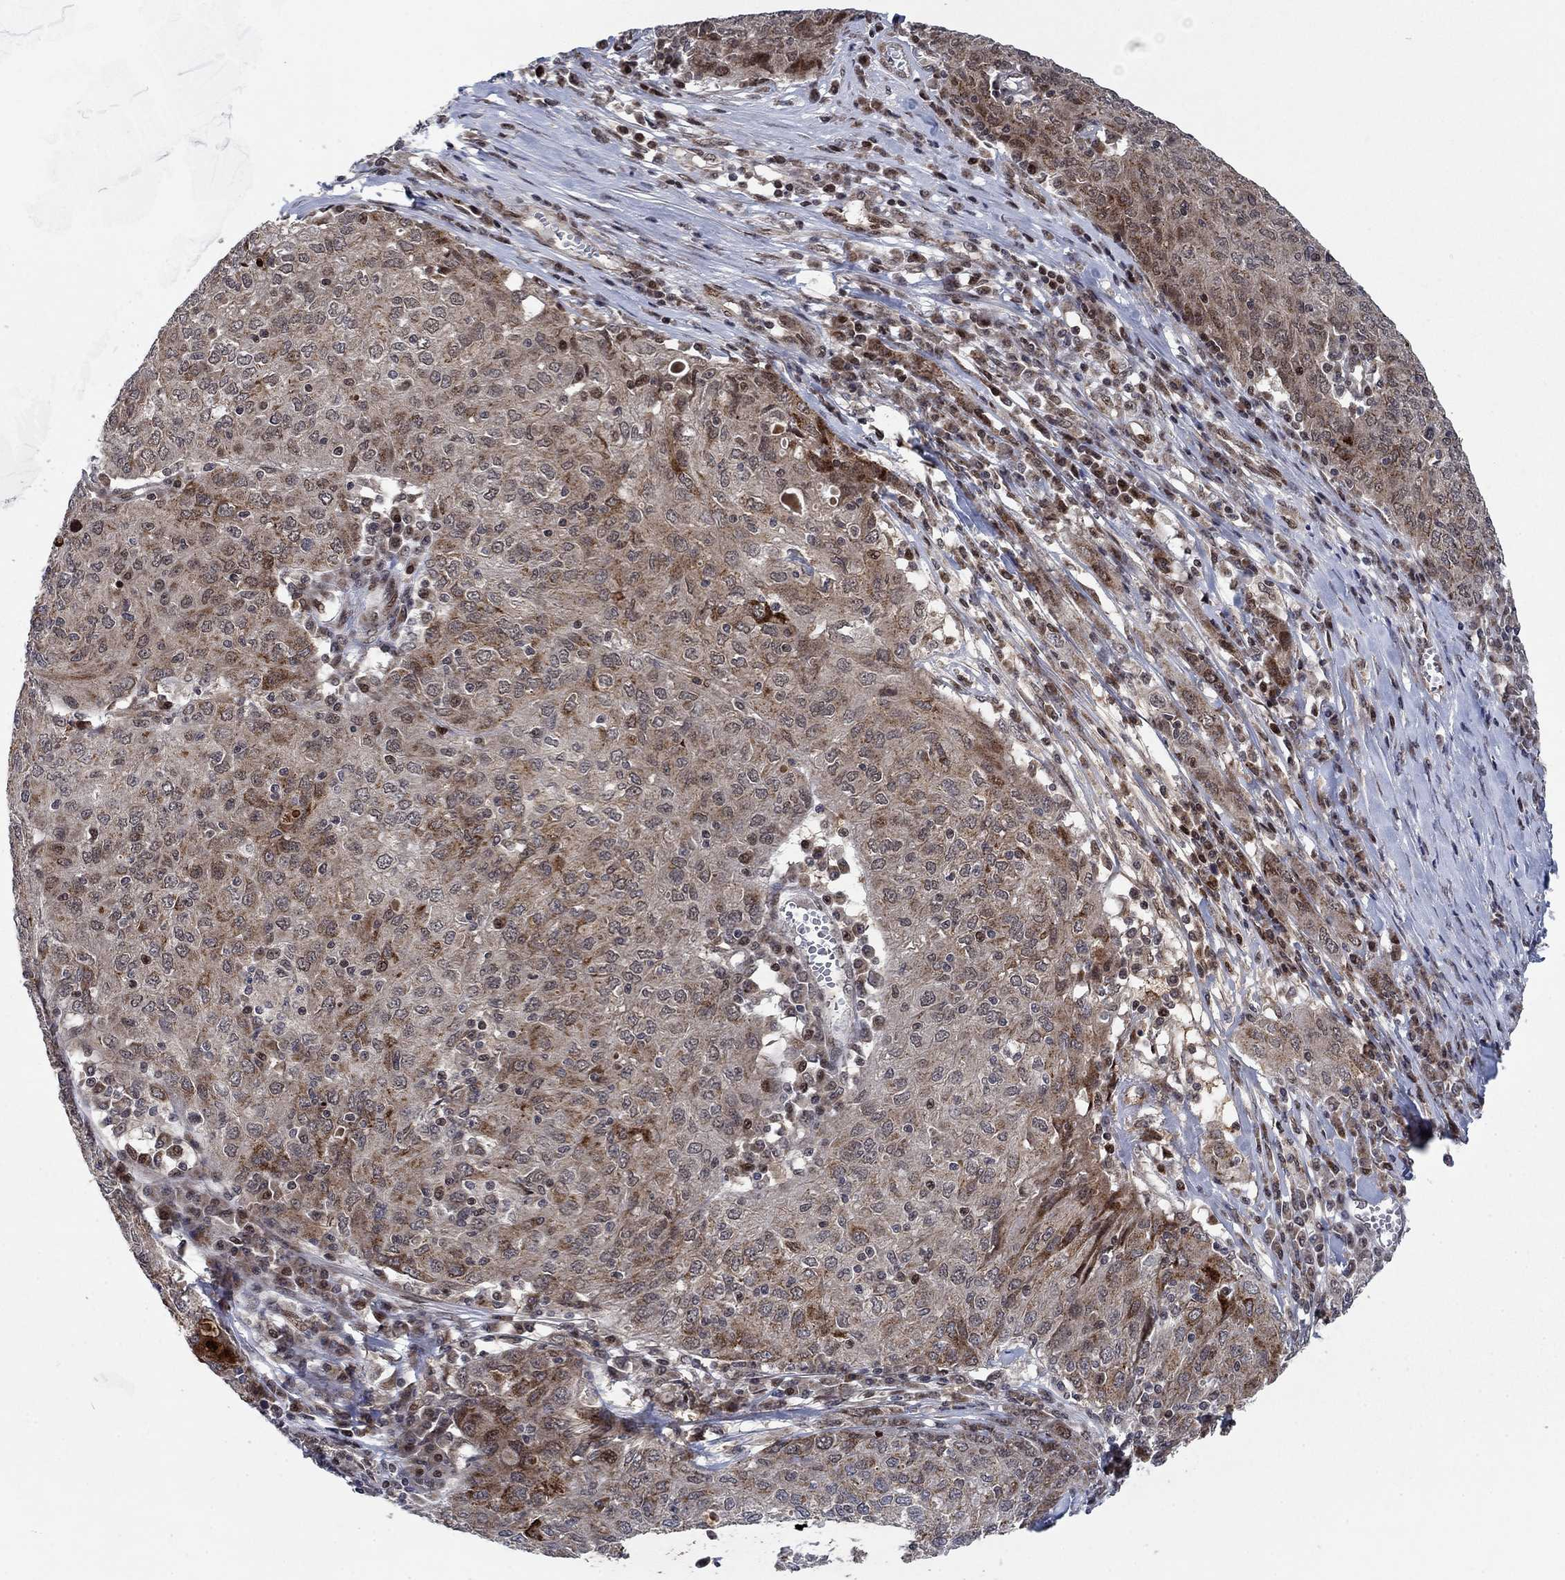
{"staining": {"intensity": "moderate", "quantity": "<25%", "location": "cytoplasmic/membranous"}, "tissue": "ovarian cancer", "cell_type": "Tumor cells", "image_type": "cancer", "snomed": [{"axis": "morphology", "description": "Carcinoma, endometroid"}, {"axis": "topography", "description": "Ovary"}], "caption": "Endometroid carcinoma (ovarian) tissue displays moderate cytoplasmic/membranous expression in about <25% of tumor cells, visualized by immunohistochemistry.", "gene": "PRICKLE4", "patient": {"sex": "female", "age": 50}}